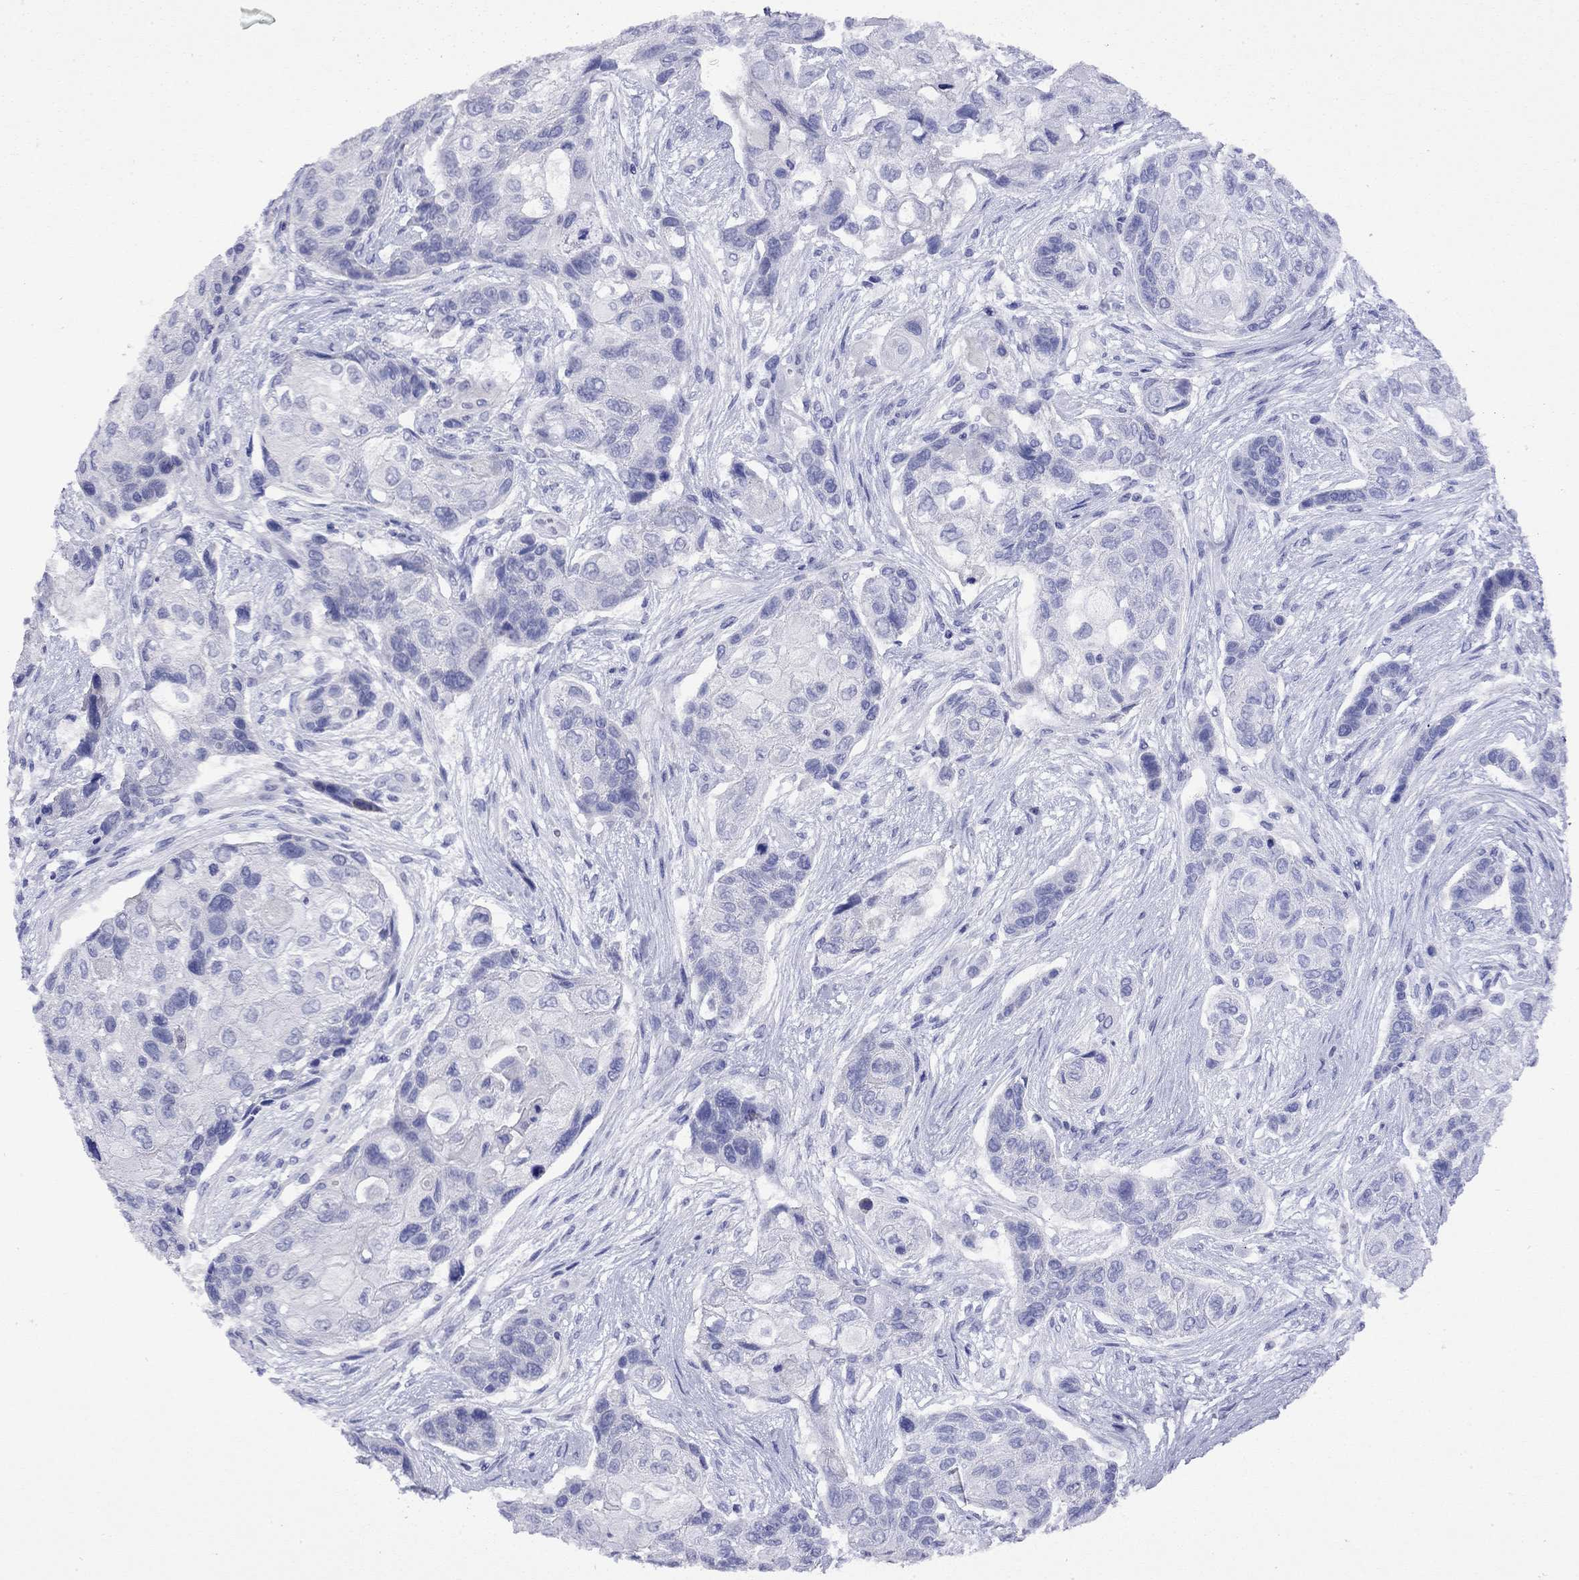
{"staining": {"intensity": "negative", "quantity": "none", "location": "none"}, "tissue": "lung cancer", "cell_type": "Tumor cells", "image_type": "cancer", "snomed": [{"axis": "morphology", "description": "Squamous cell carcinoma, NOS"}, {"axis": "topography", "description": "Lung"}], "caption": "Lung squamous cell carcinoma stained for a protein using immunohistochemistry (IHC) exhibits no staining tumor cells.", "gene": "FIGLA", "patient": {"sex": "male", "age": 69}}